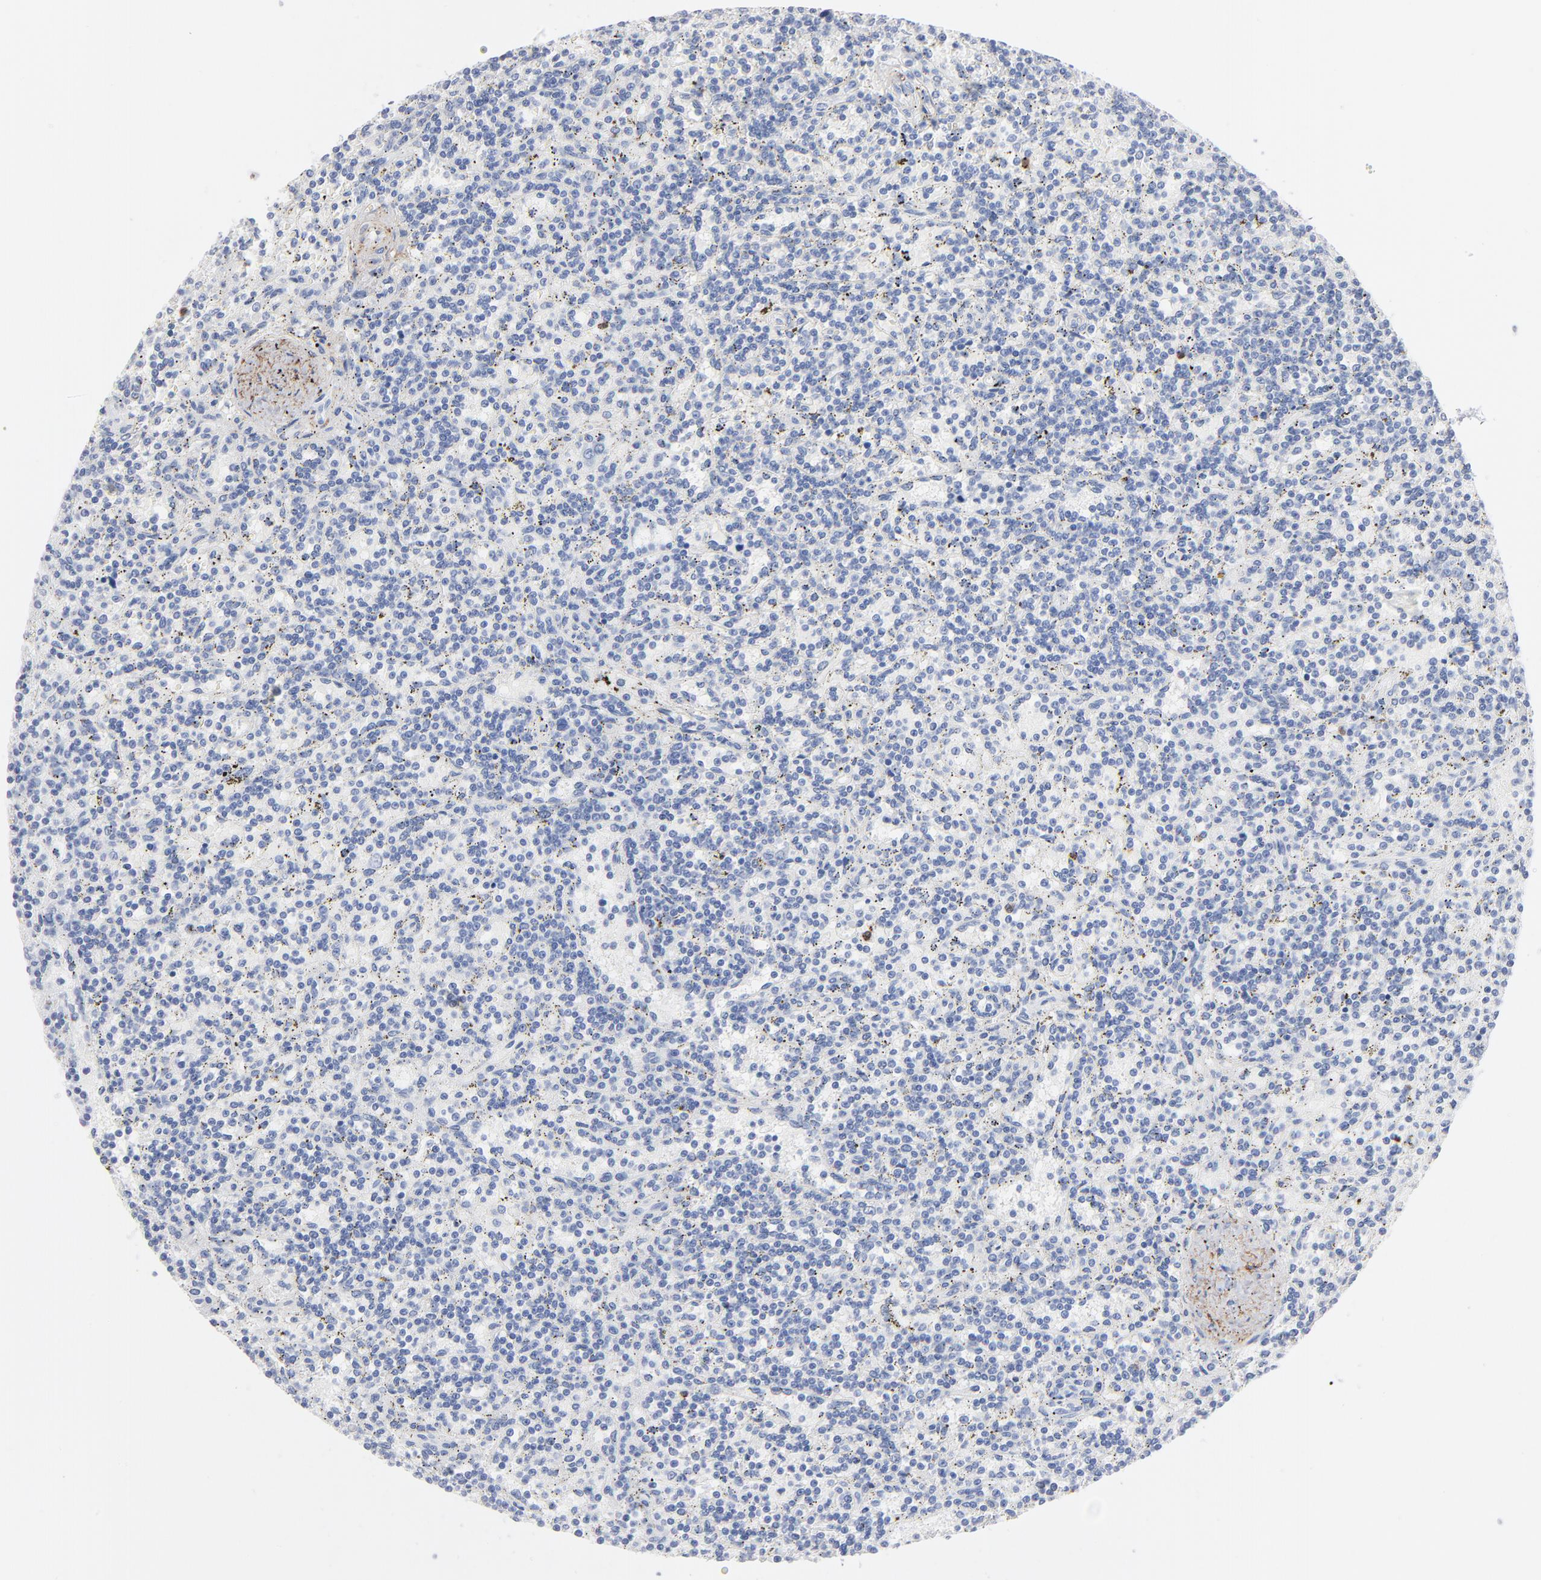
{"staining": {"intensity": "negative", "quantity": "none", "location": "none"}, "tissue": "lymphoma", "cell_type": "Tumor cells", "image_type": "cancer", "snomed": [{"axis": "morphology", "description": "Malignant lymphoma, non-Hodgkin's type, Low grade"}, {"axis": "topography", "description": "Spleen"}], "caption": "Immunohistochemistry image of human lymphoma stained for a protein (brown), which shows no positivity in tumor cells.", "gene": "AGTR1", "patient": {"sex": "male", "age": 73}}